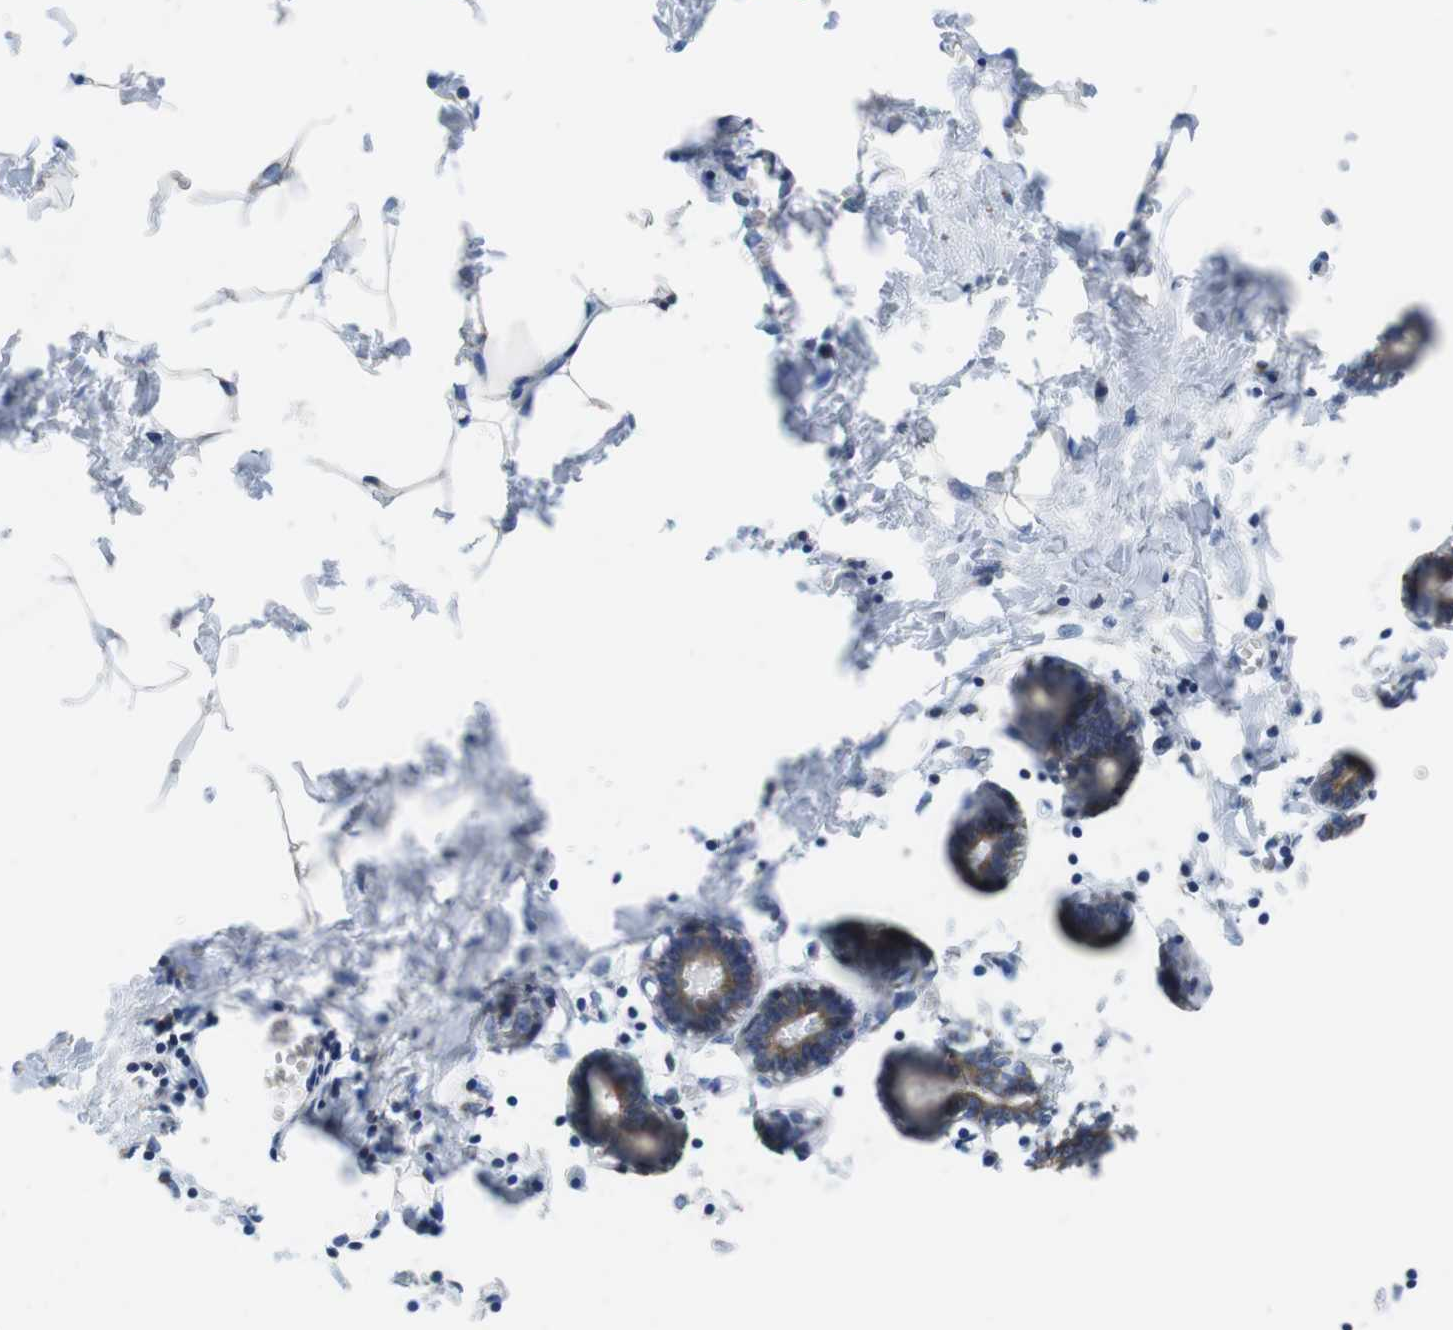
{"staining": {"intensity": "negative", "quantity": "none", "location": "none"}, "tissue": "breast", "cell_type": "Adipocytes", "image_type": "normal", "snomed": [{"axis": "morphology", "description": "Normal tissue, NOS"}, {"axis": "topography", "description": "Breast"}], "caption": "An immunohistochemistry (IHC) micrograph of unremarkable breast is shown. There is no staining in adipocytes of breast. The staining was performed using DAB to visualize the protein expression in brown, while the nuclei were stained in blue with hematoxylin (Magnification: 20x).", "gene": "ARL6IP5", "patient": {"sex": "female", "age": 27}}